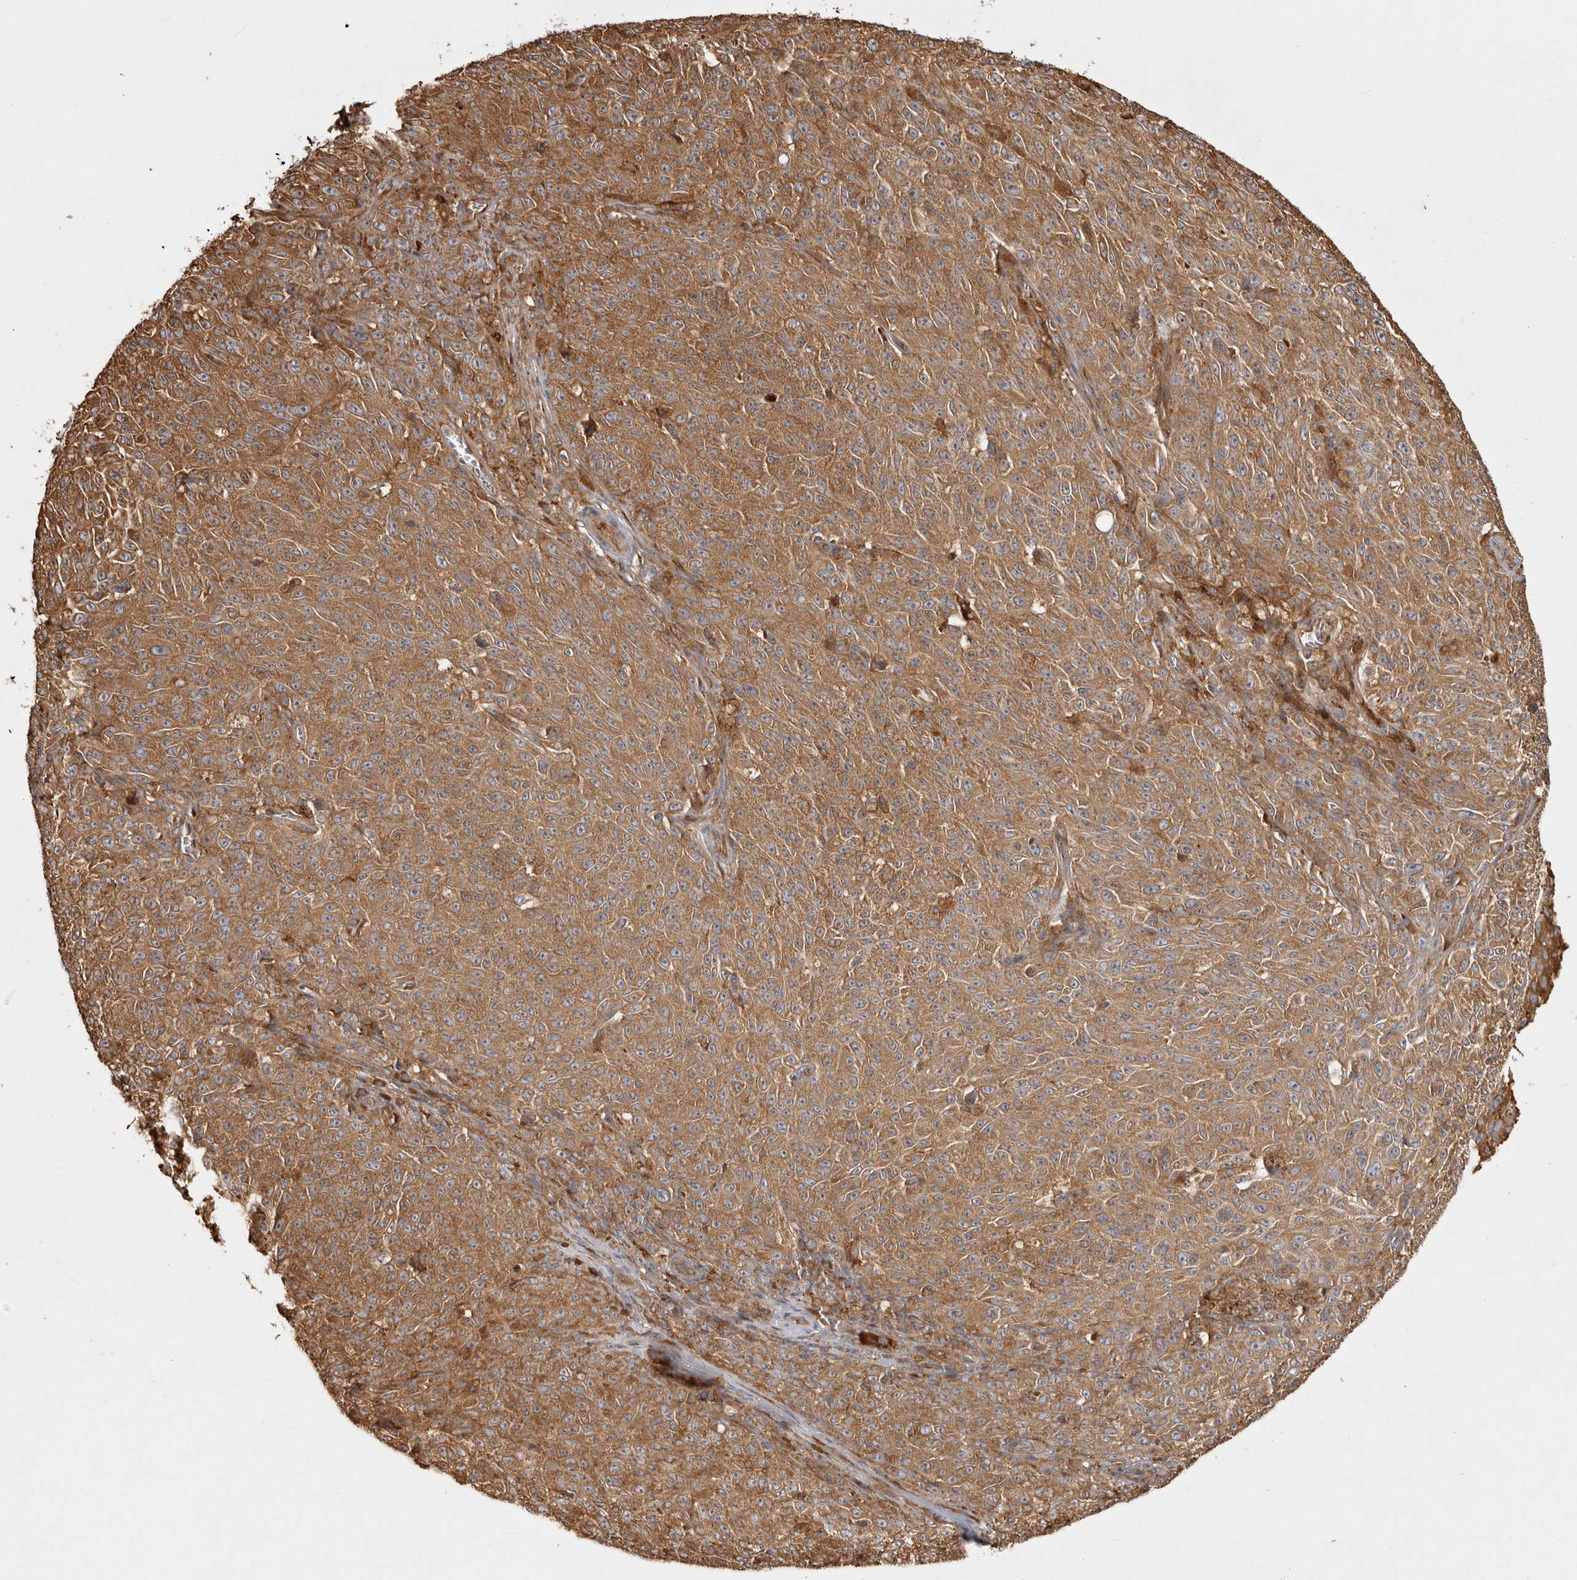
{"staining": {"intensity": "moderate", "quantity": ">75%", "location": "cytoplasmic/membranous"}, "tissue": "melanoma", "cell_type": "Tumor cells", "image_type": "cancer", "snomed": [{"axis": "morphology", "description": "Malignant melanoma, NOS"}, {"axis": "topography", "description": "Skin"}], "caption": "DAB (3,3'-diaminobenzidine) immunohistochemical staining of melanoma displays moderate cytoplasmic/membranous protein expression in approximately >75% of tumor cells.", "gene": "CAMSAP2", "patient": {"sex": "female", "age": 82}}